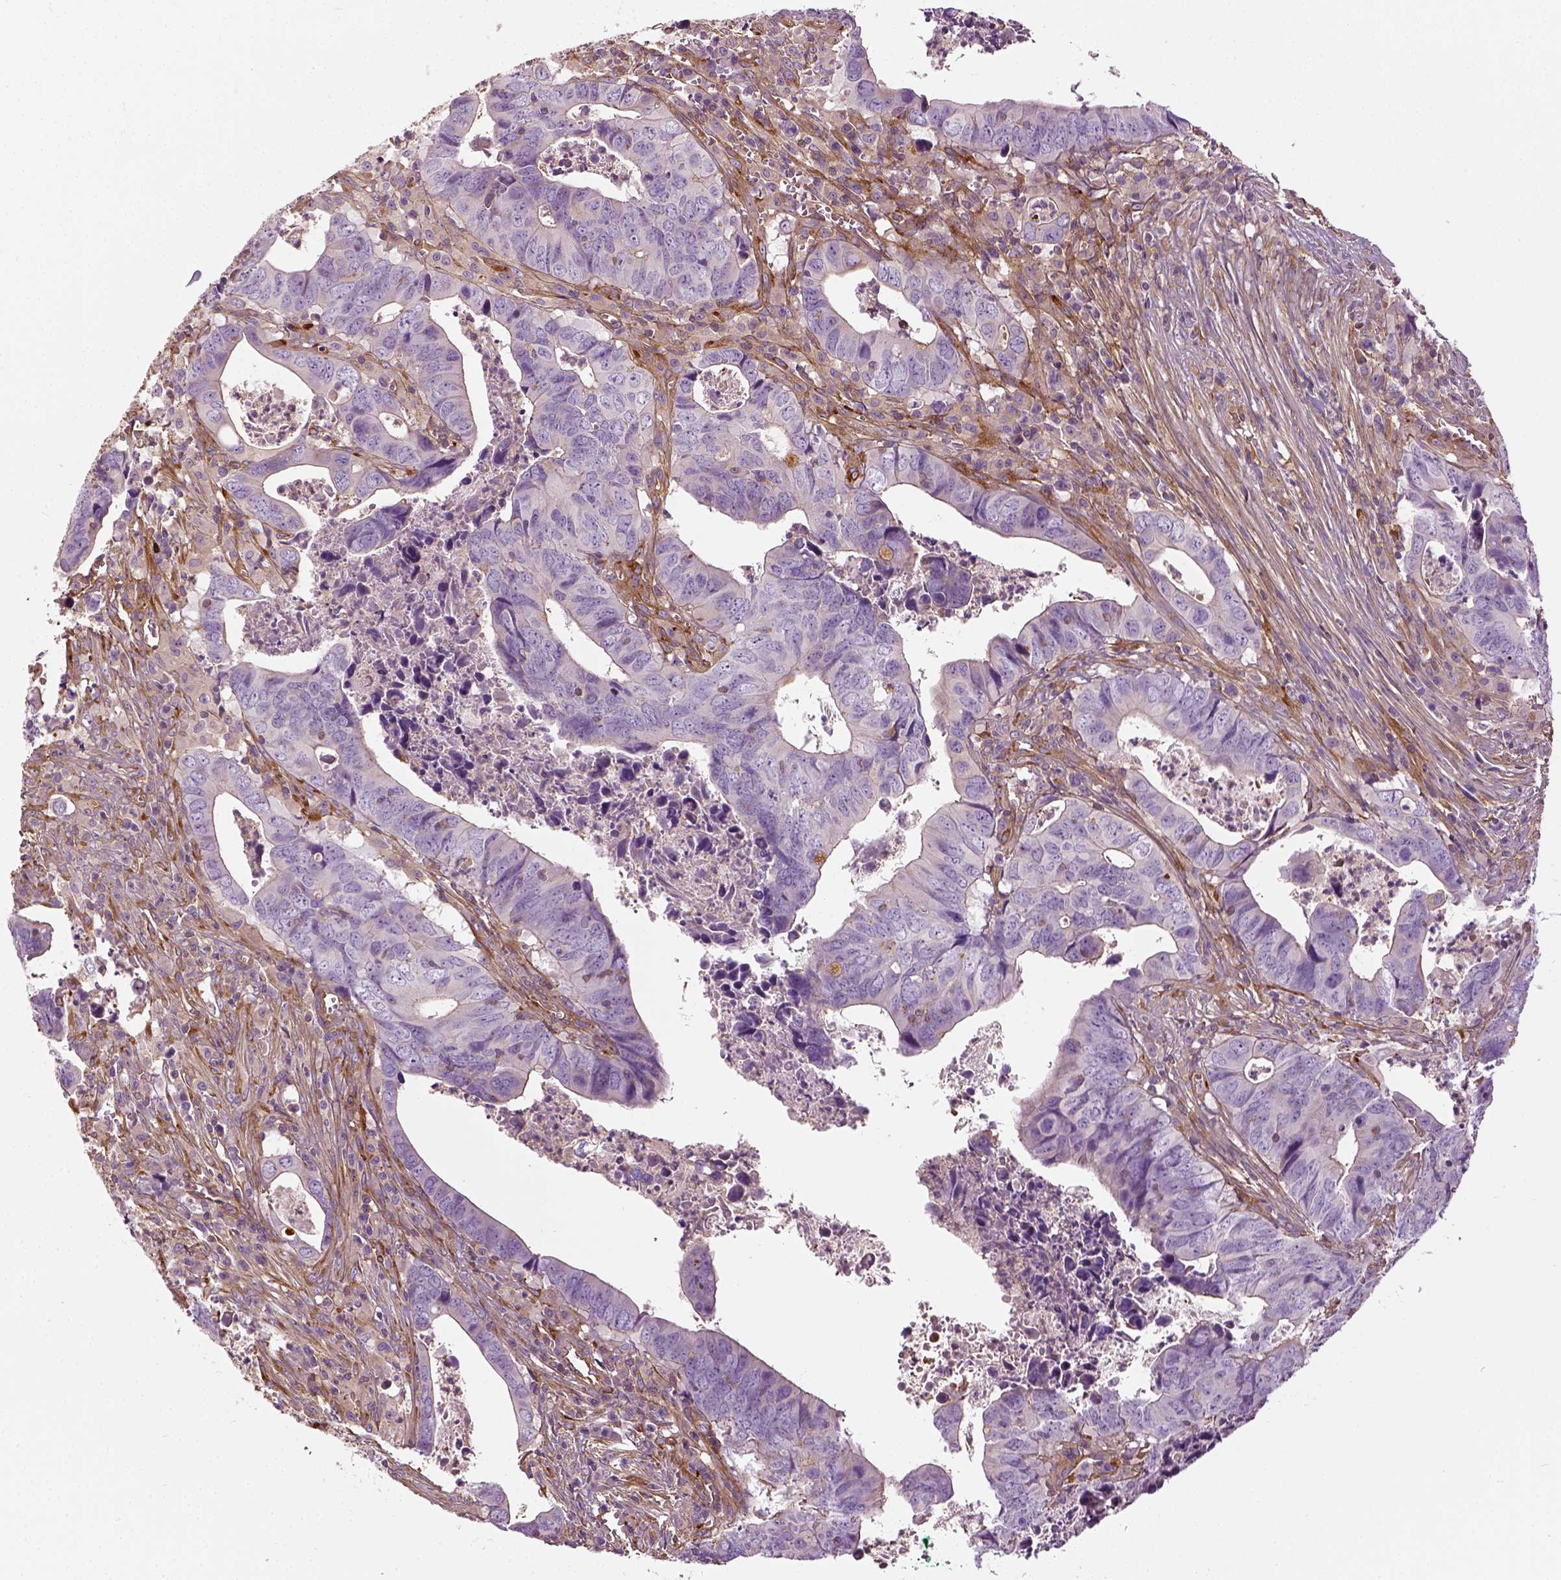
{"staining": {"intensity": "negative", "quantity": "none", "location": "none"}, "tissue": "colorectal cancer", "cell_type": "Tumor cells", "image_type": "cancer", "snomed": [{"axis": "morphology", "description": "Adenocarcinoma, NOS"}, {"axis": "topography", "description": "Colon"}], "caption": "Photomicrograph shows no significant protein staining in tumor cells of colorectal cancer.", "gene": "COL6A2", "patient": {"sex": "female", "age": 82}}